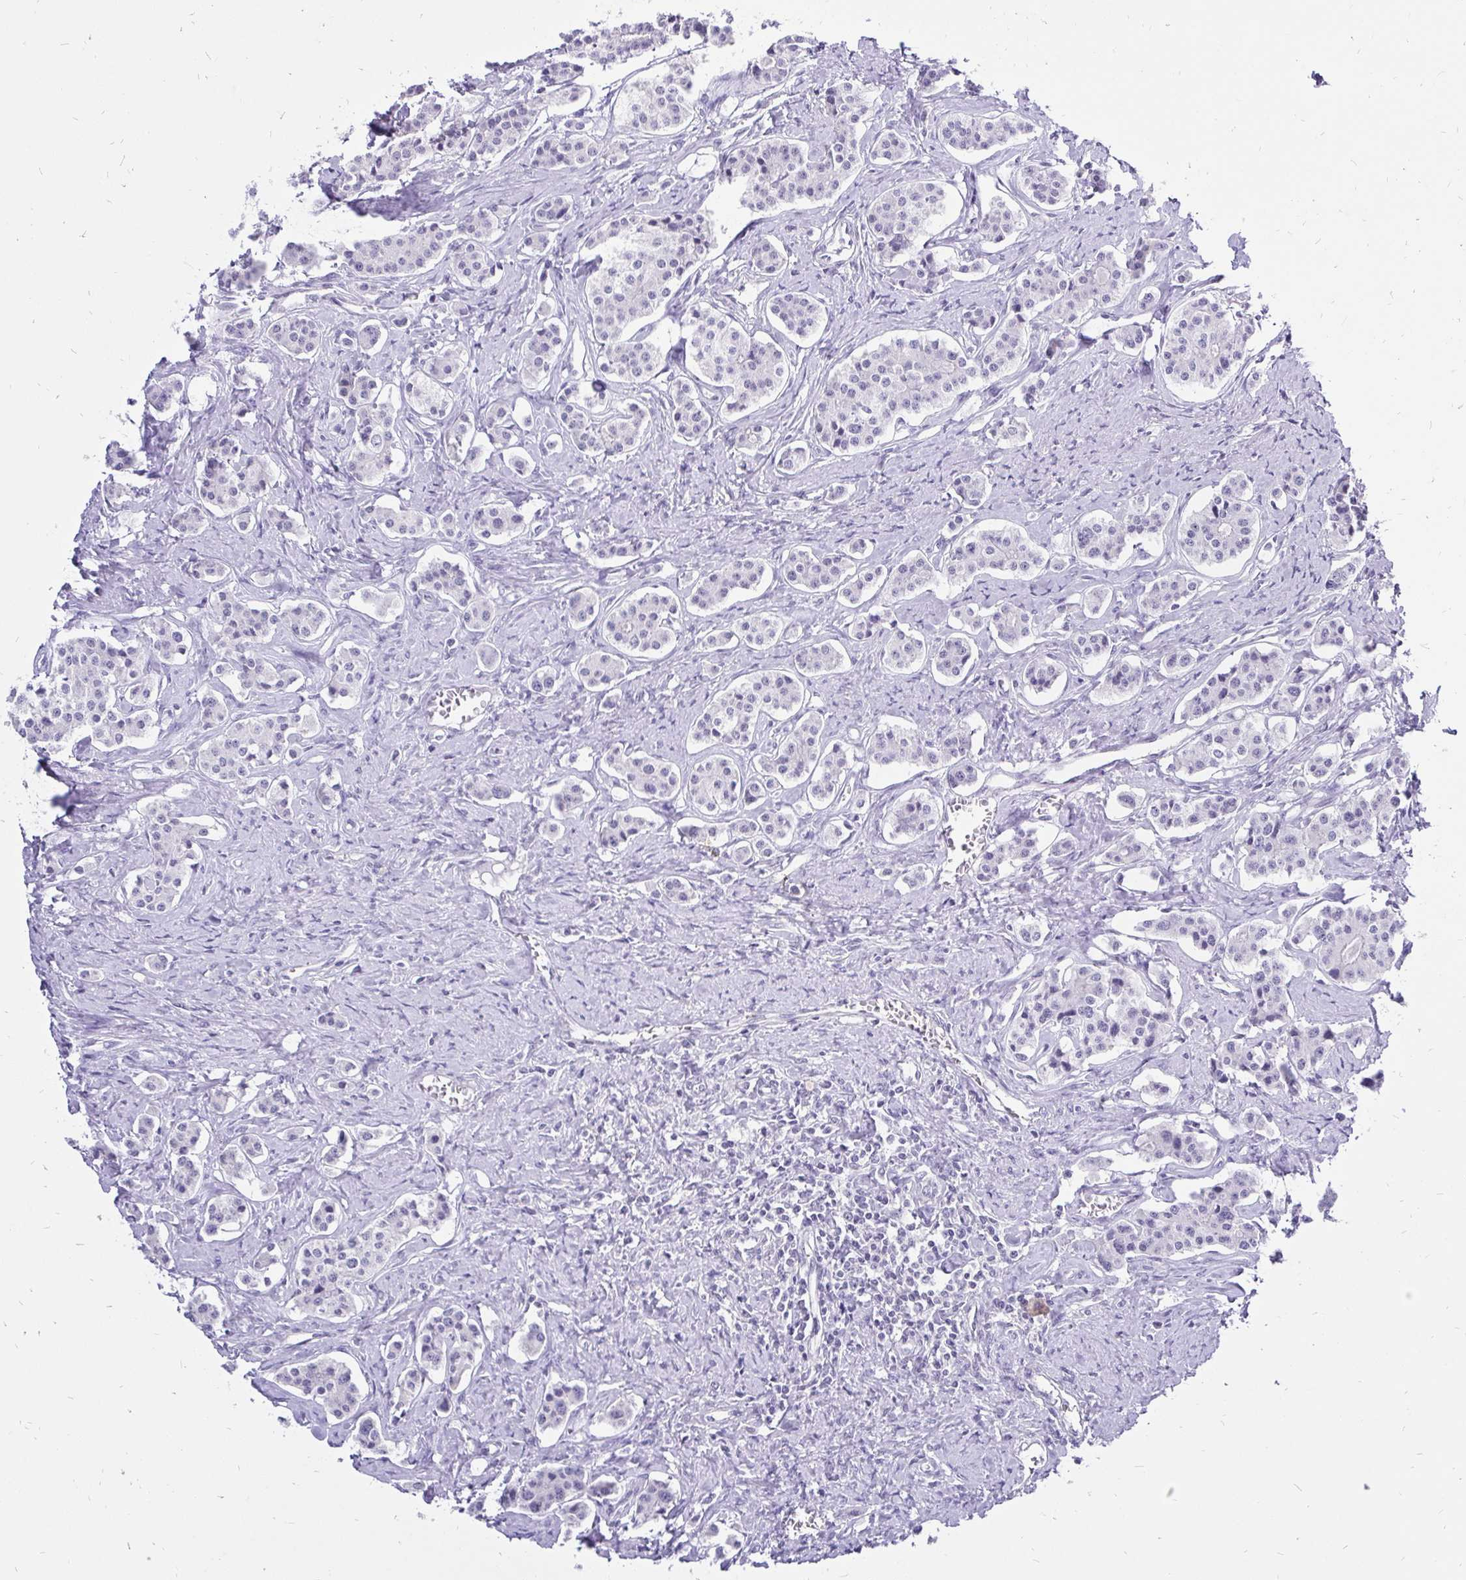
{"staining": {"intensity": "negative", "quantity": "none", "location": "none"}, "tissue": "carcinoid", "cell_type": "Tumor cells", "image_type": "cancer", "snomed": [{"axis": "morphology", "description": "Carcinoid, malignant, NOS"}, {"axis": "topography", "description": "Small intestine"}], "caption": "Carcinoid (malignant) was stained to show a protein in brown. There is no significant positivity in tumor cells.", "gene": "ZNF860", "patient": {"sex": "male", "age": 63}}